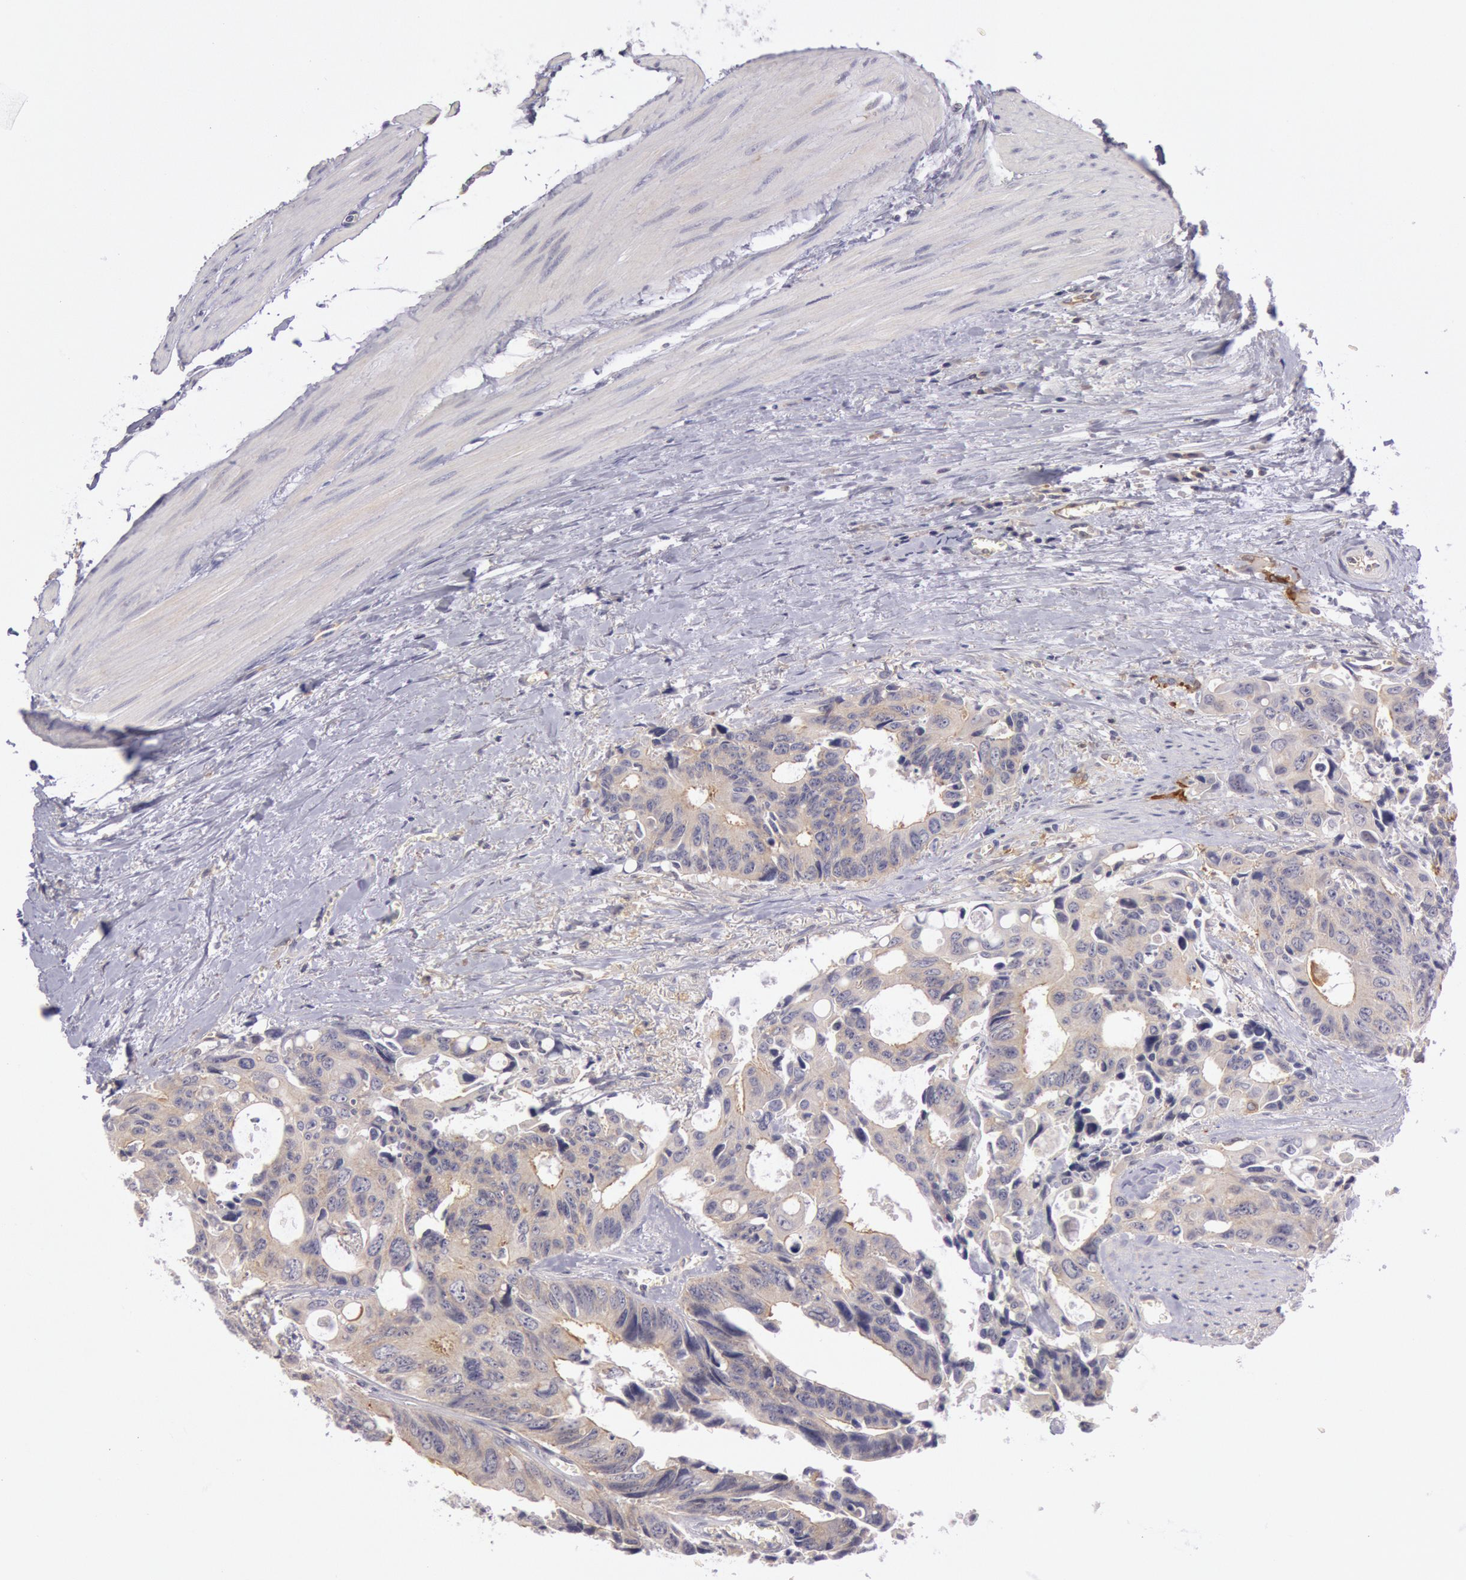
{"staining": {"intensity": "weak", "quantity": "25%-75%", "location": "cytoplasmic/membranous"}, "tissue": "colorectal cancer", "cell_type": "Tumor cells", "image_type": "cancer", "snomed": [{"axis": "morphology", "description": "Adenocarcinoma, NOS"}, {"axis": "topography", "description": "Rectum"}], "caption": "Immunohistochemistry (IHC) photomicrograph of human colorectal adenocarcinoma stained for a protein (brown), which exhibits low levels of weak cytoplasmic/membranous positivity in approximately 25%-75% of tumor cells.", "gene": "MYO5A", "patient": {"sex": "male", "age": 76}}